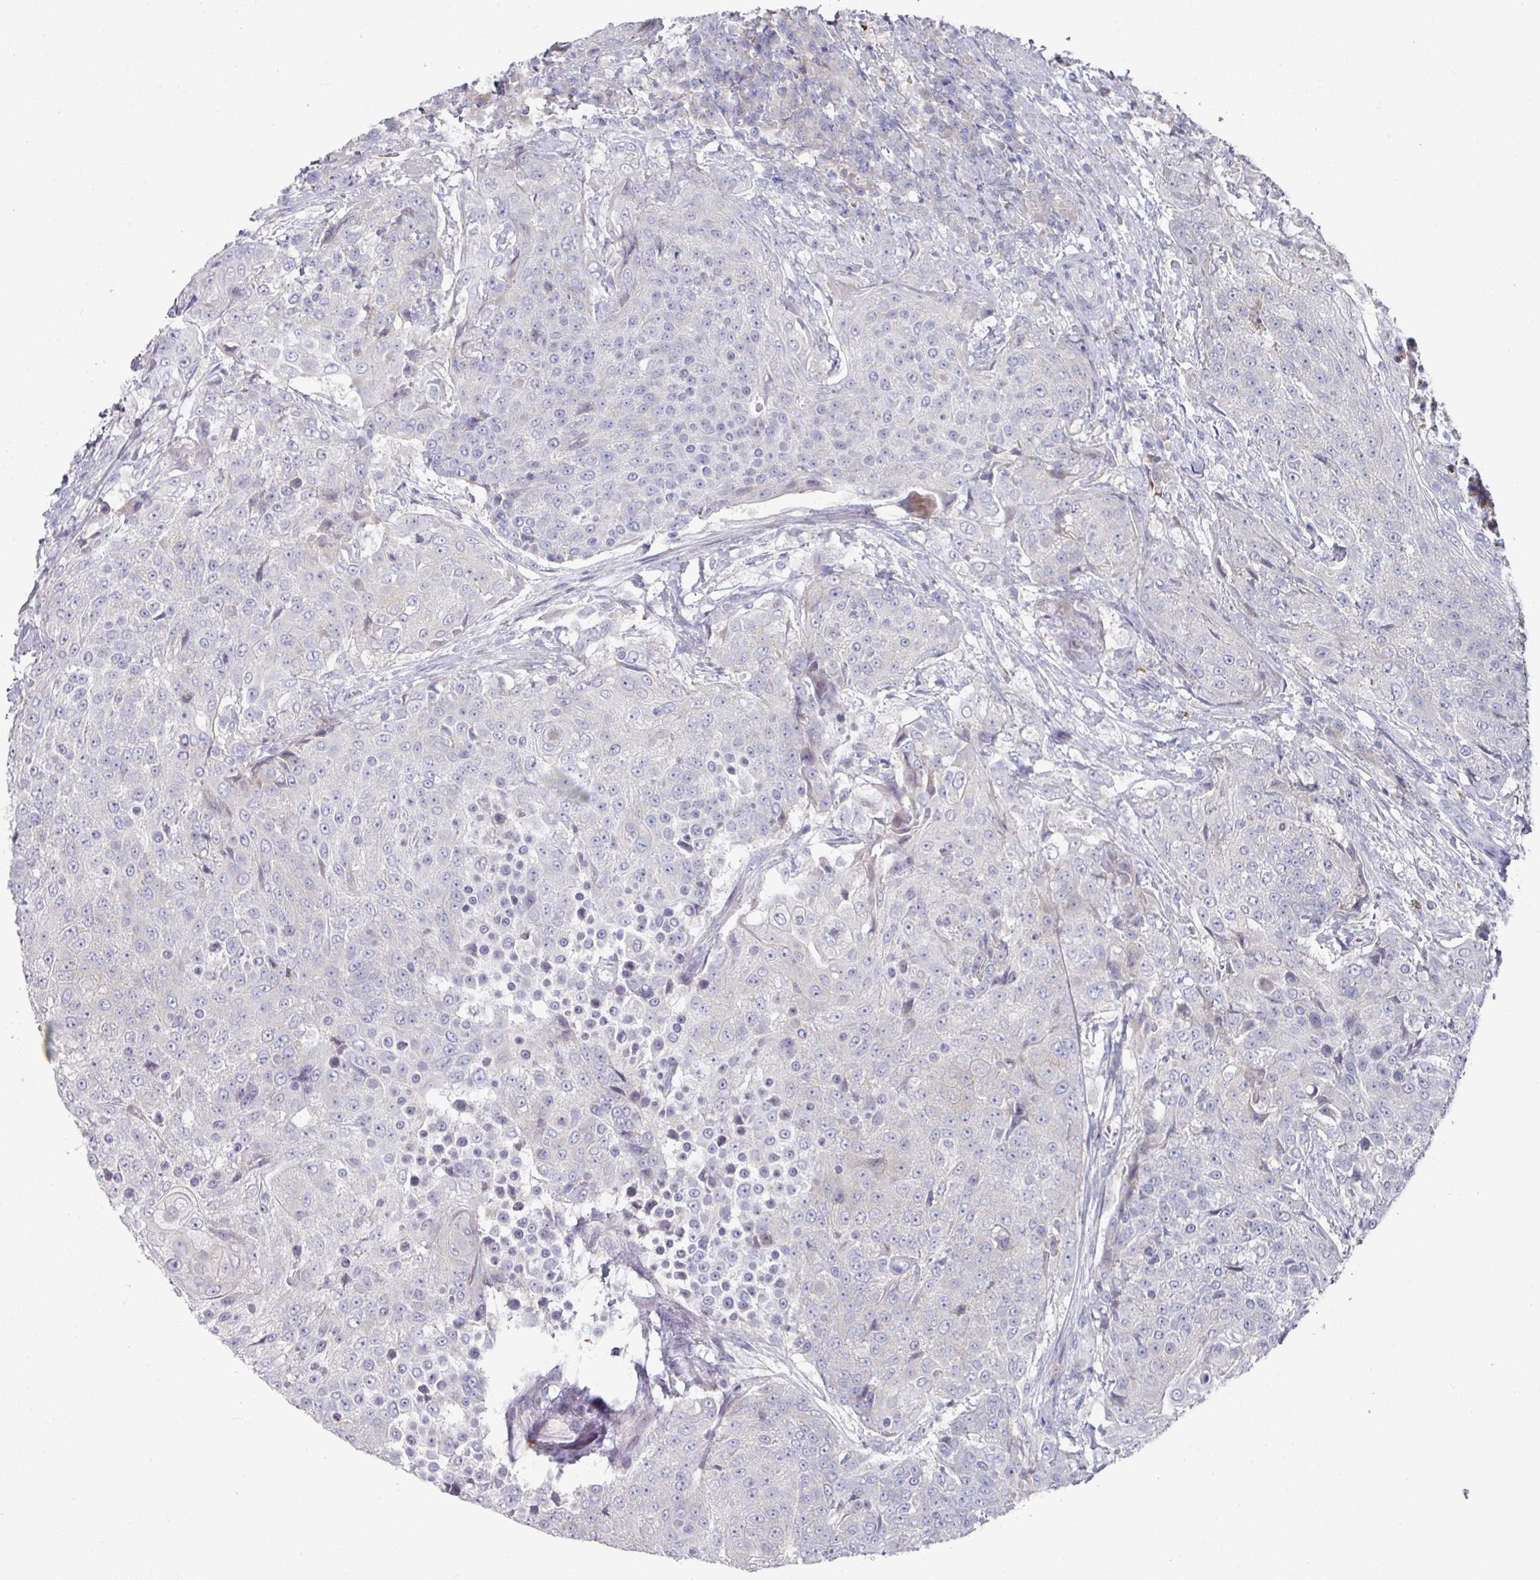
{"staining": {"intensity": "negative", "quantity": "none", "location": "none"}, "tissue": "urothelial cancer", "cell_type": "Tumor cells", "image_type": "cancer", "snomed": [{"axis": "morphology", "description": "Urothelial carcinoma, High grade"}, {"axis": "topography", "description": "Urinary bladder"}], "caption": "The photomicrograph displays no significant expression in tumor cells of urothelial cancer.", "gene": "NT5C1A", "patient": {"sex": "female", "age": 63}}